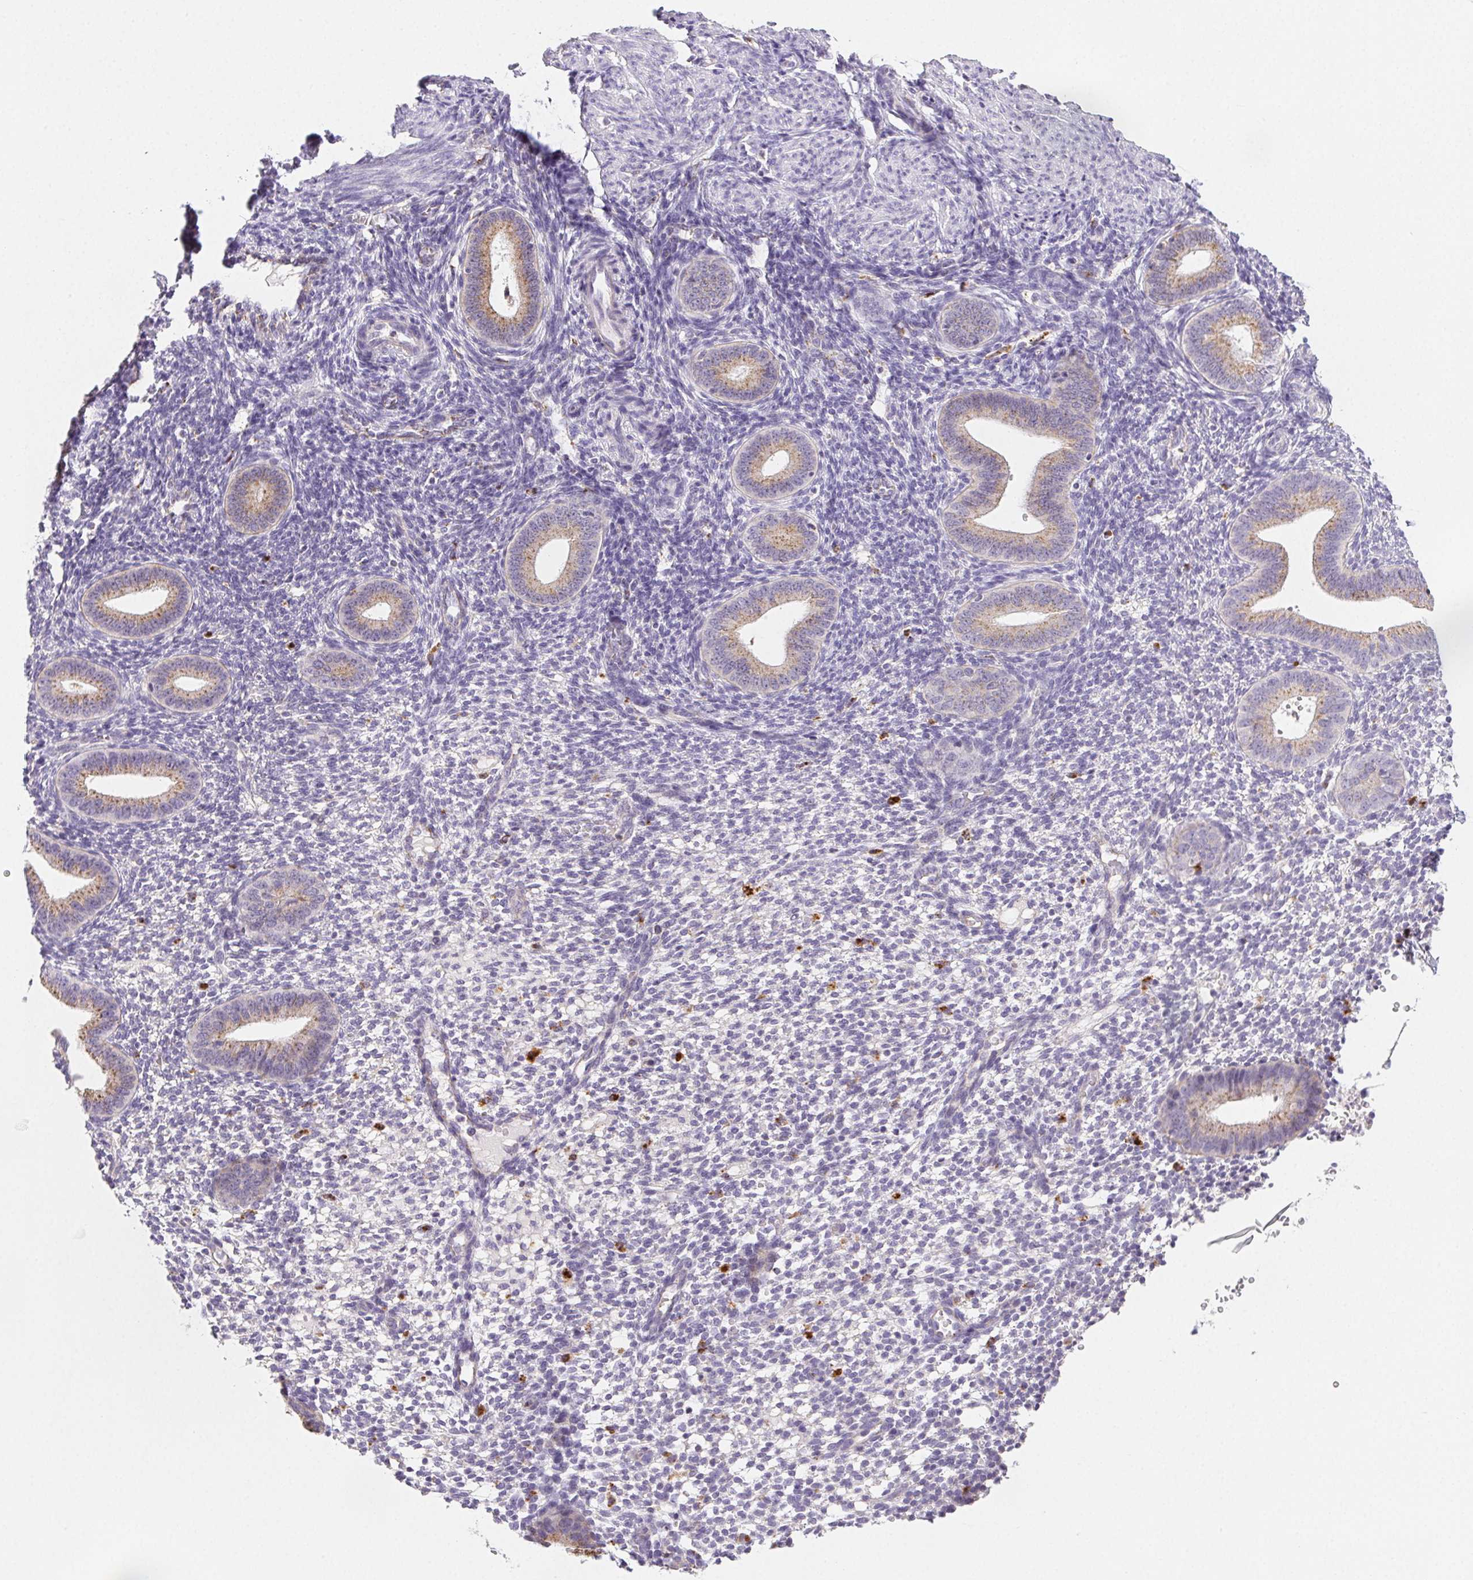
{"staining": {"intensity": "negative", "quantity": "none", "location": "none"}, "tissue": "endometrium", "cell_type": "Cells in endometrial stroma", "image_type": "normal", "snomed": [{"axis": "morphology", "description": "Normal tissue, NOS"}, {"axis": "topography", "description": "Endometrium"}], "caption": "A histopathology image of endometrium stained for a protein shows no brown staining in cells in endometrial stroma. (DAB immunohistochemistry with hematoxylin counter stain).", "gene": "LIPA", "patient": {"sex": "female", "age": 40}}